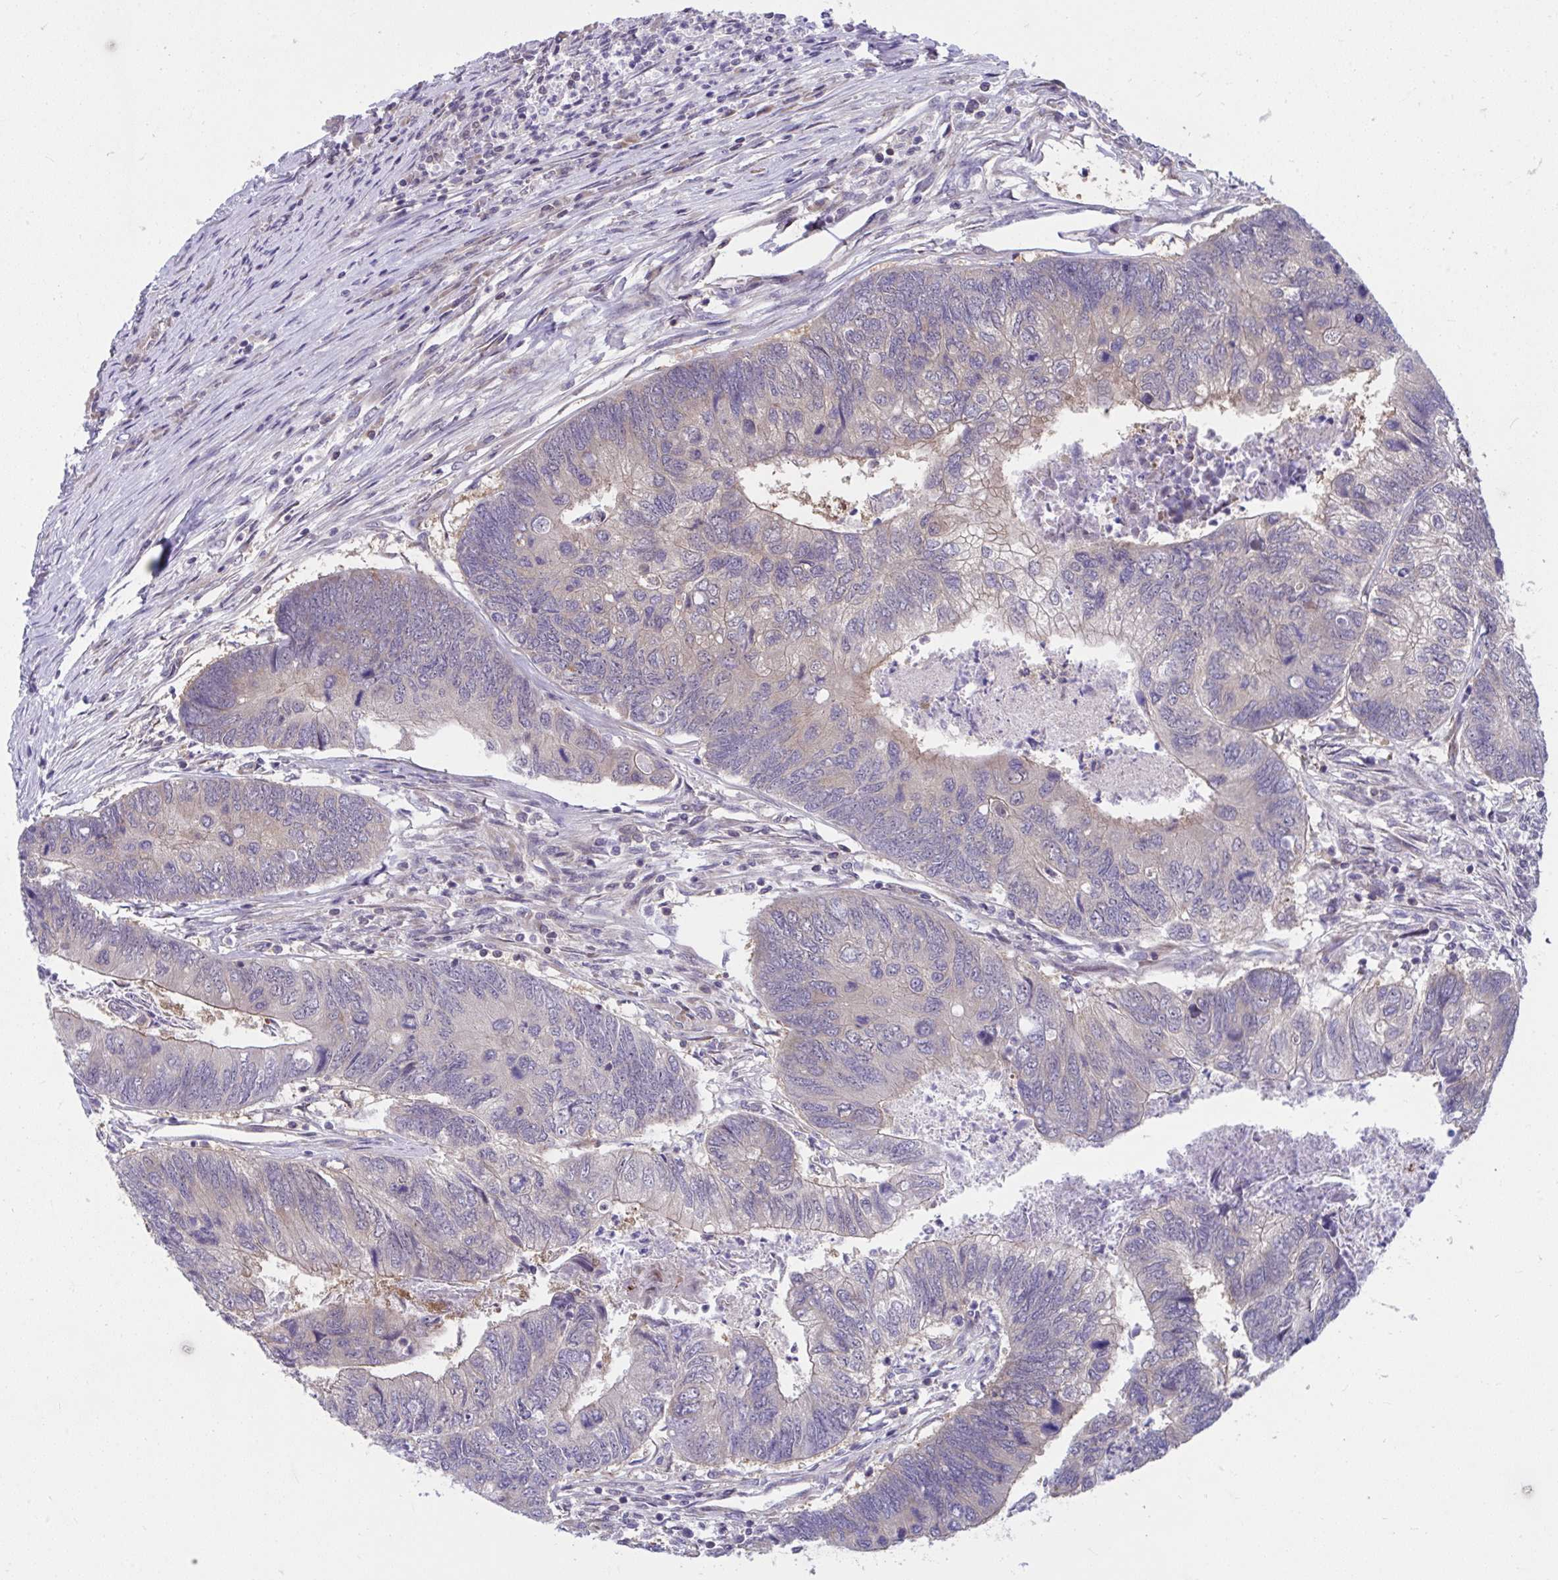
{"staining": {"intensity": "weak", "quantity": "<25%", "location": "cytoplasmic/membranous"}, "tissue": "colorectal cancer", "cell_type": "Tumor cells", "image_type": "cancer", "snomed": [{"axis": "morphology", "description": "Adenocarcinoma, NOS"}, {"axis": "topography", "description": "Colon"}], "caption": "Histopathology image shows no protein staining in tumor cells of colorectal cancer (adenocarcinoma) tissue.", "gene": "PCDHB7", "patient": {"sex": "female", "age": 67}}